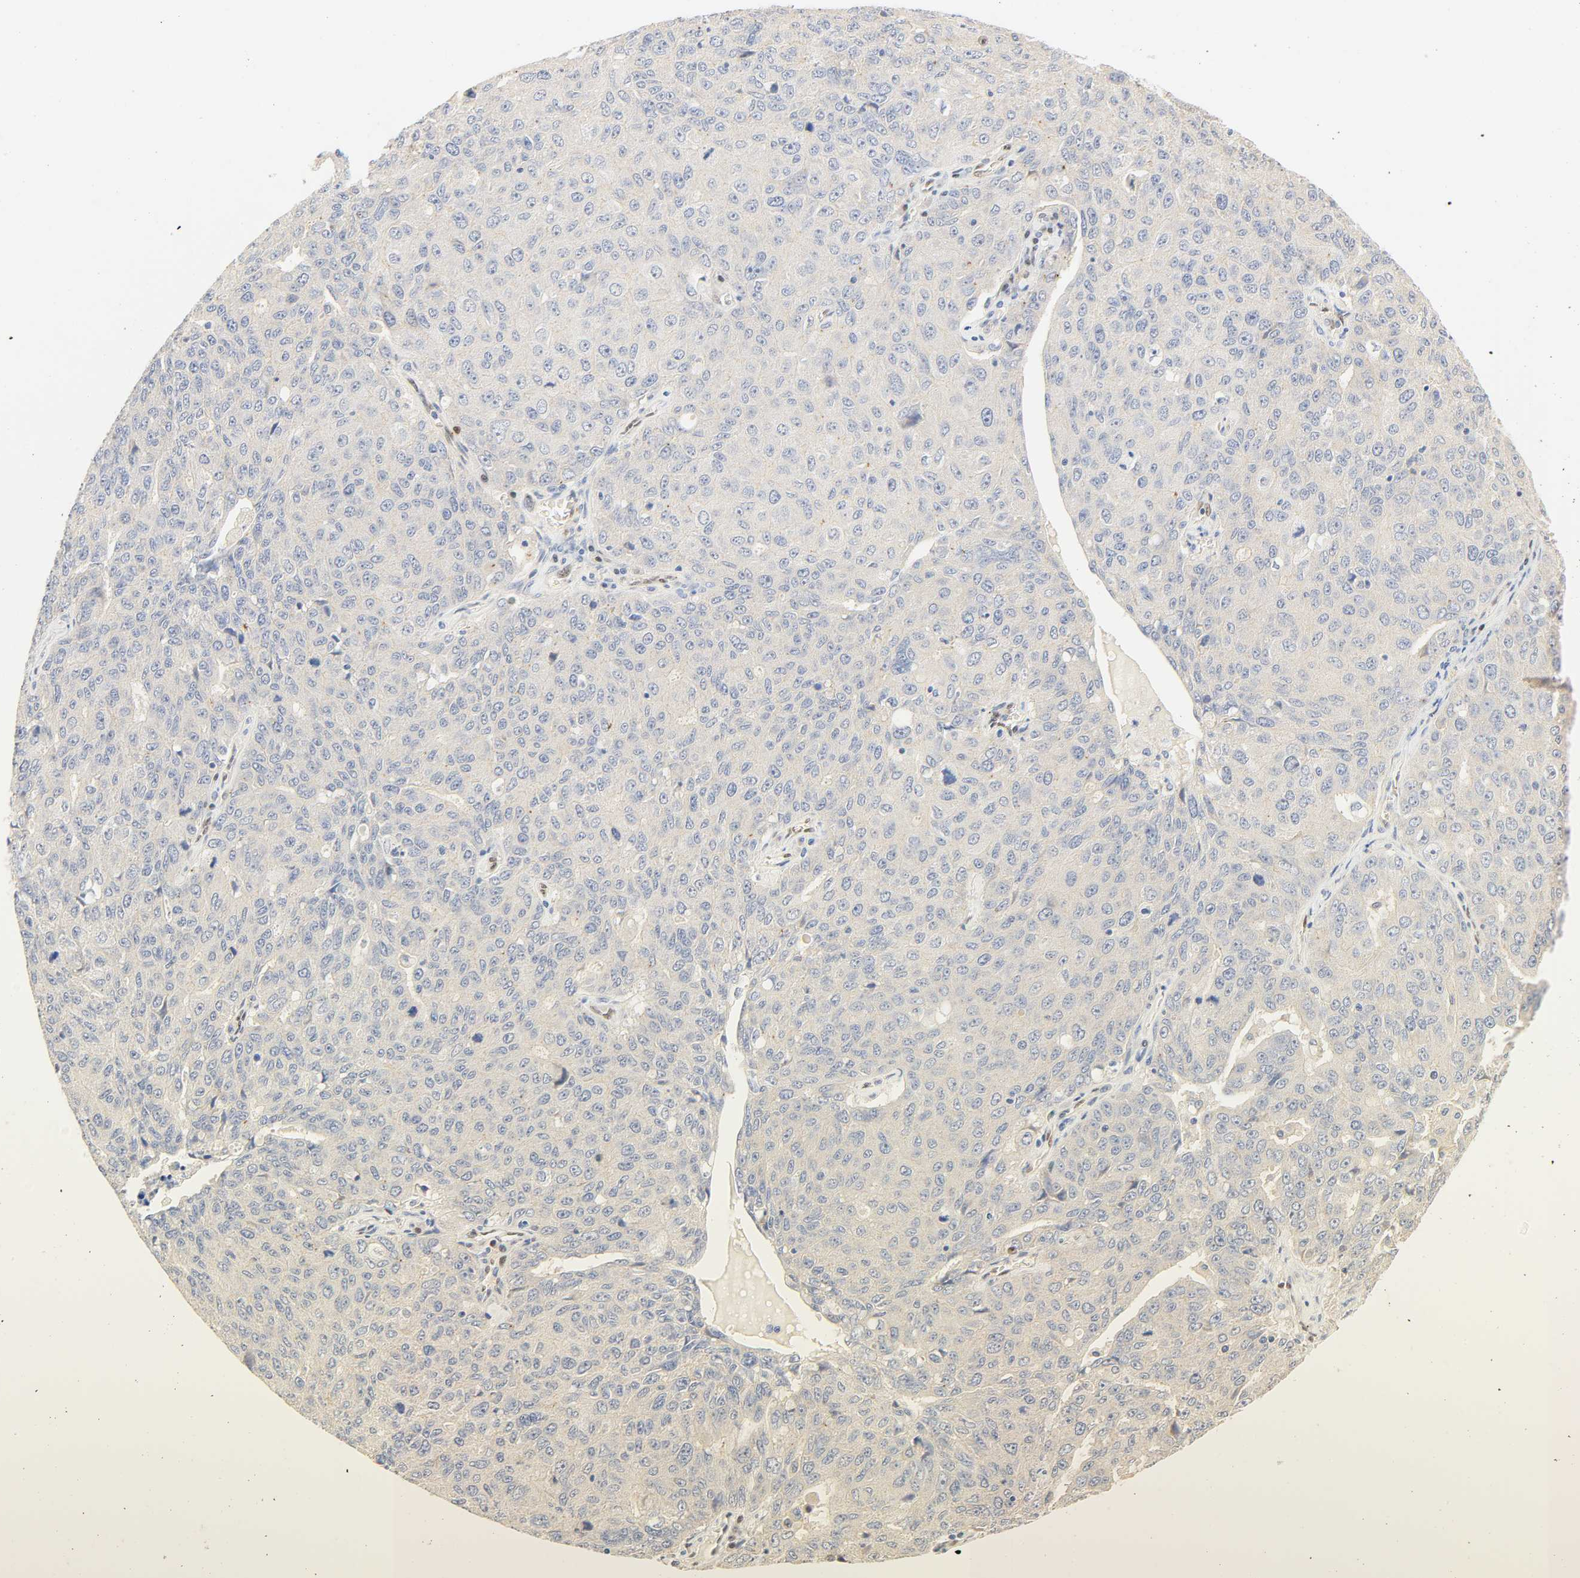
{"staining": {"intensity": "negative", "quantity": "none", "location": "none"}, "tissue": "ovarian cancer", "cell_type": "Tumor cells", "image_type": "cancer", "snomed": [{"axis": "morphology", "description": "Carcinoma, endometroid"}, {"axis": "topography", "description": "Ovary"}], "caption": "IHC histopathology image of human ovarian endometroid carcinoma stained for a protein (brown), which shows no expression in tumor cells.", "gene": "BORCS8-MEF2B", "patient": {"sex": "female", "age": 62}}